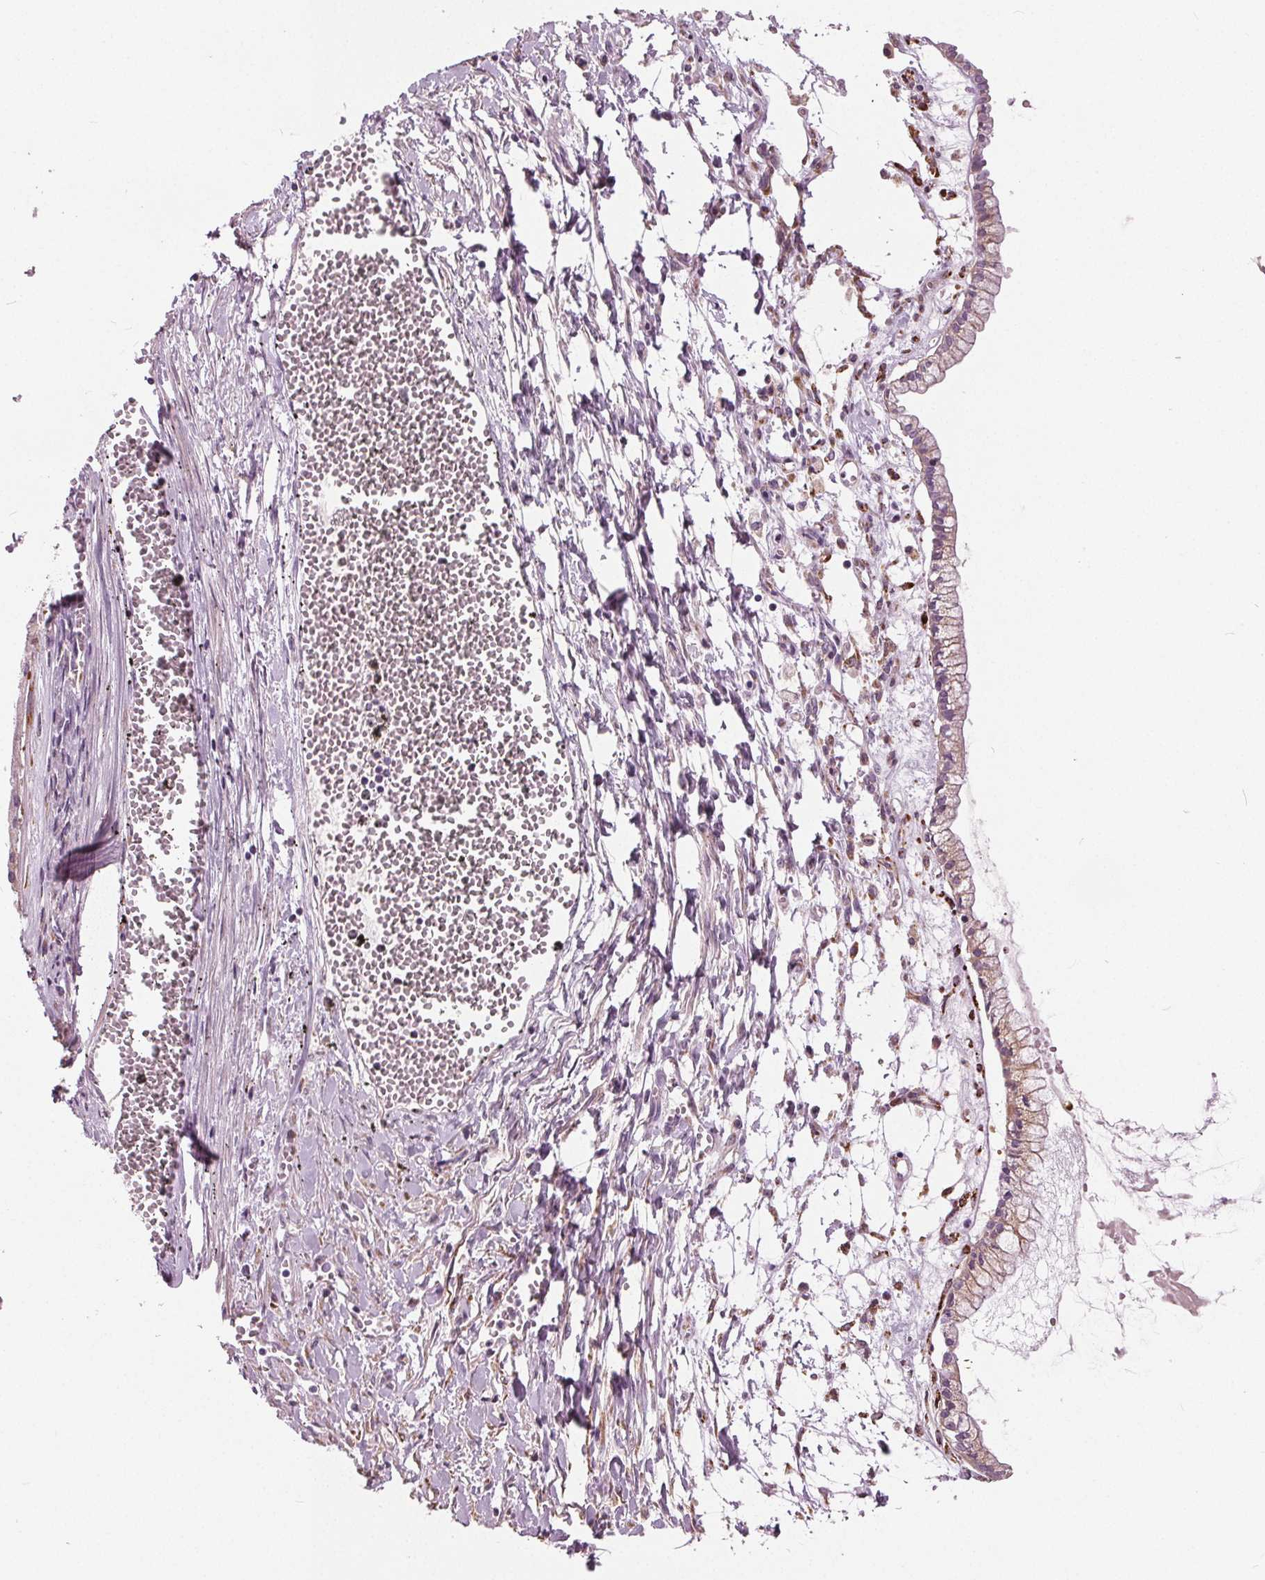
{"staining": {"intensity": "weak", "quantity": "25%-75%", "location": "cytoplasmic/membranous"}, "tissue": "ovarian cancer", "cell_type": "Tumor cells", "image_type": "cancer", "snomed": [{"axis": "morphology", "description": "Cystadenocarcinoma, mucinous, NOS"}, {"axis": "topography", "description": "Ovary"}], "caption": "Ovarian cancer stained for a protein reveals weak cytoplasmic/membranous positivity in tumor cells. The staining was performed using DAB to visualize the protein expression in brown, while the nuclei were stained in blue with hematoxylin (Magnification: 20x).", "gene": "LHFPL7", "patient": {"sex": "female", "age": 67}}